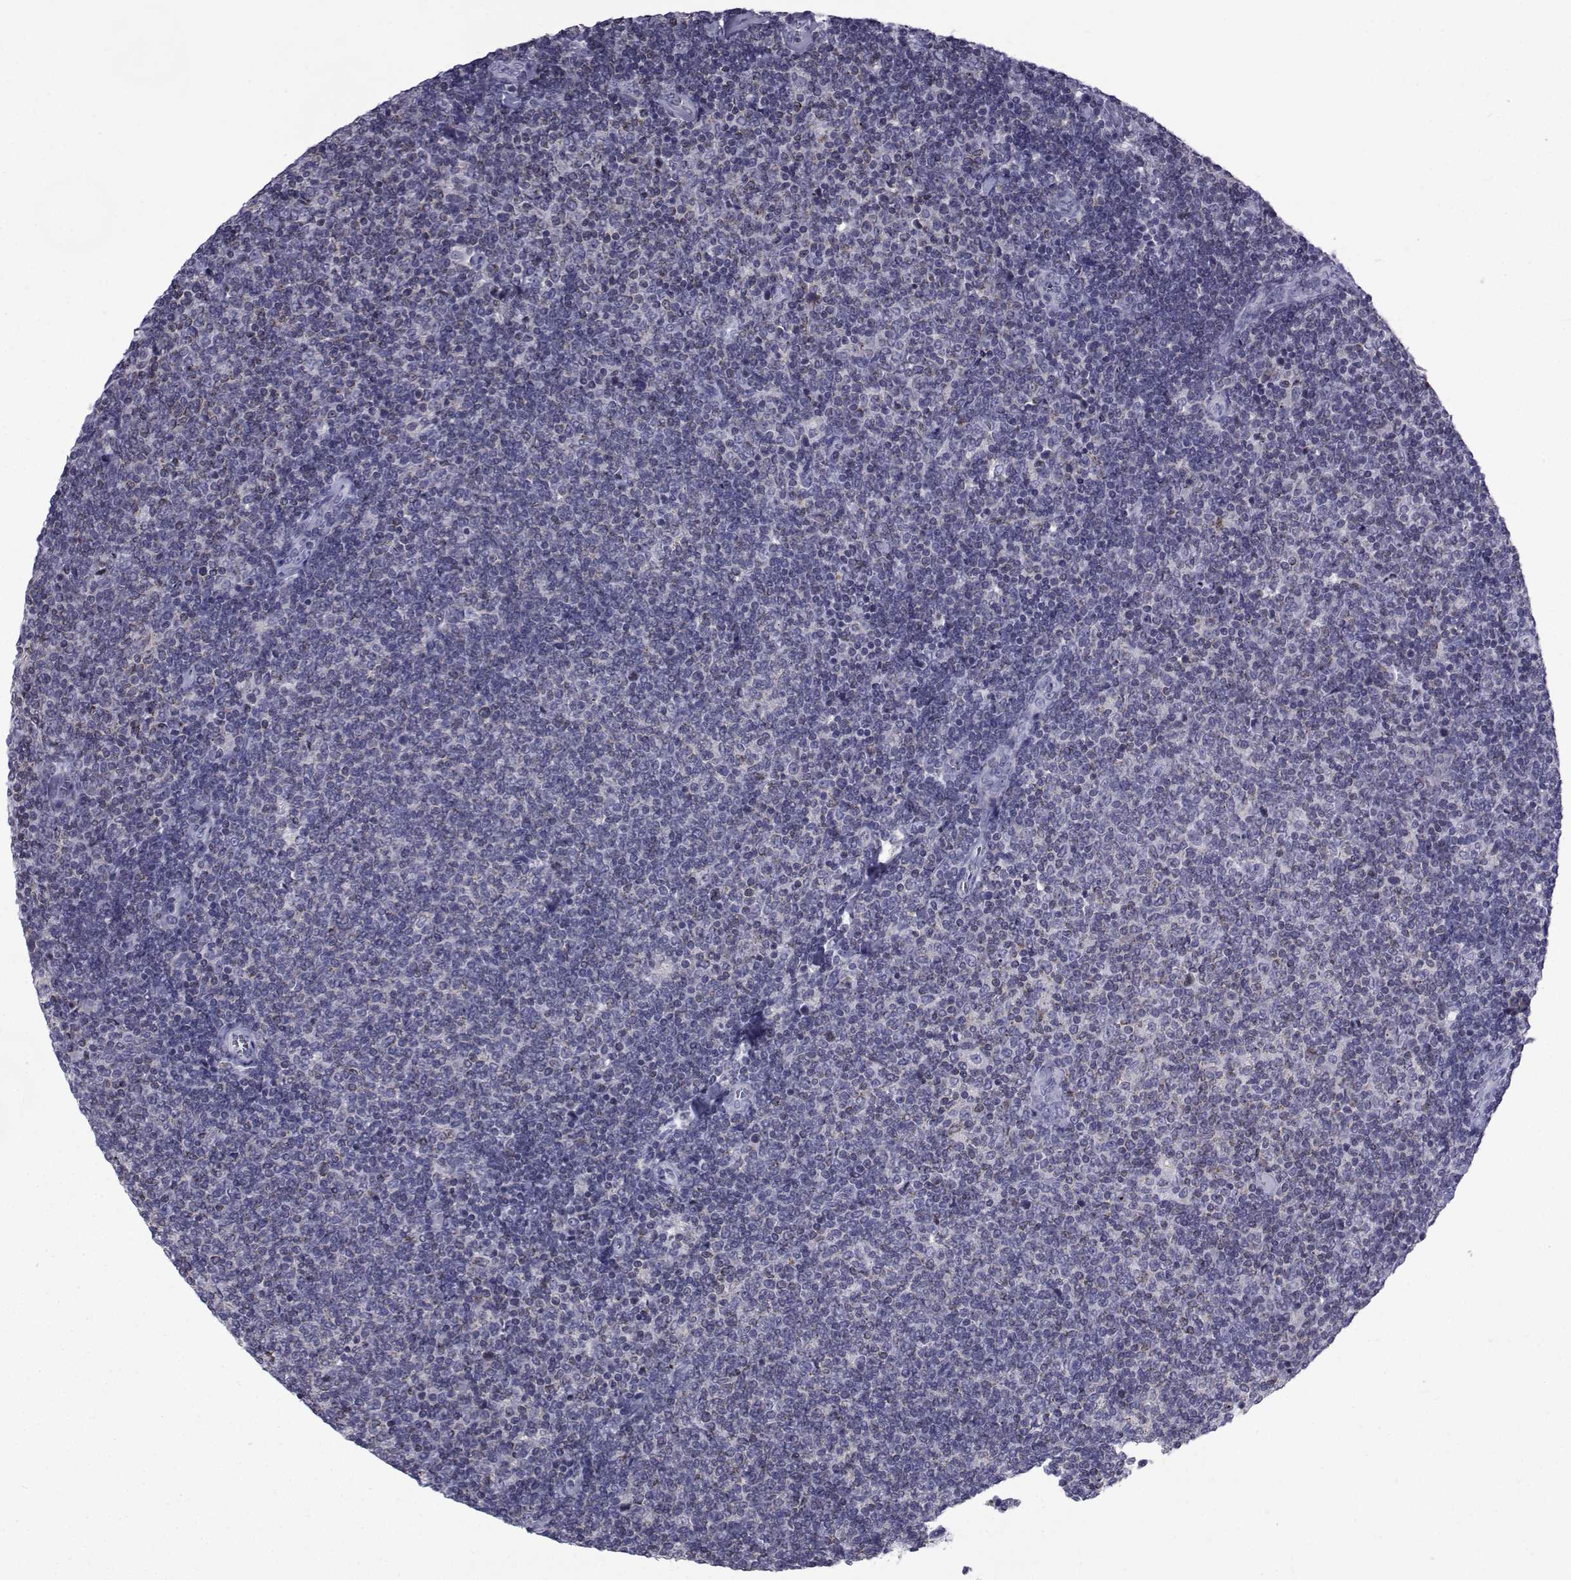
{"staining": {"intensity": "negative", "quantity": "none", "location": "none"}, "tissue": "lymphoma", "cell_type": "Tumor cells", "image_type": "cancer", "snomed": [{"axis": "morphology", "description": "Malignant lymphoma, non-Hodgkin's type, Low grade"}, {"axis": "topography", "description": "Lymph node"}], "caption": "This is an immunohistochemistry (IHC) histopathology image of lymphoma. There is no expression in tumor cells.", "gene": "PDE6H", "patient": {"sex": "male", "age": 52}}